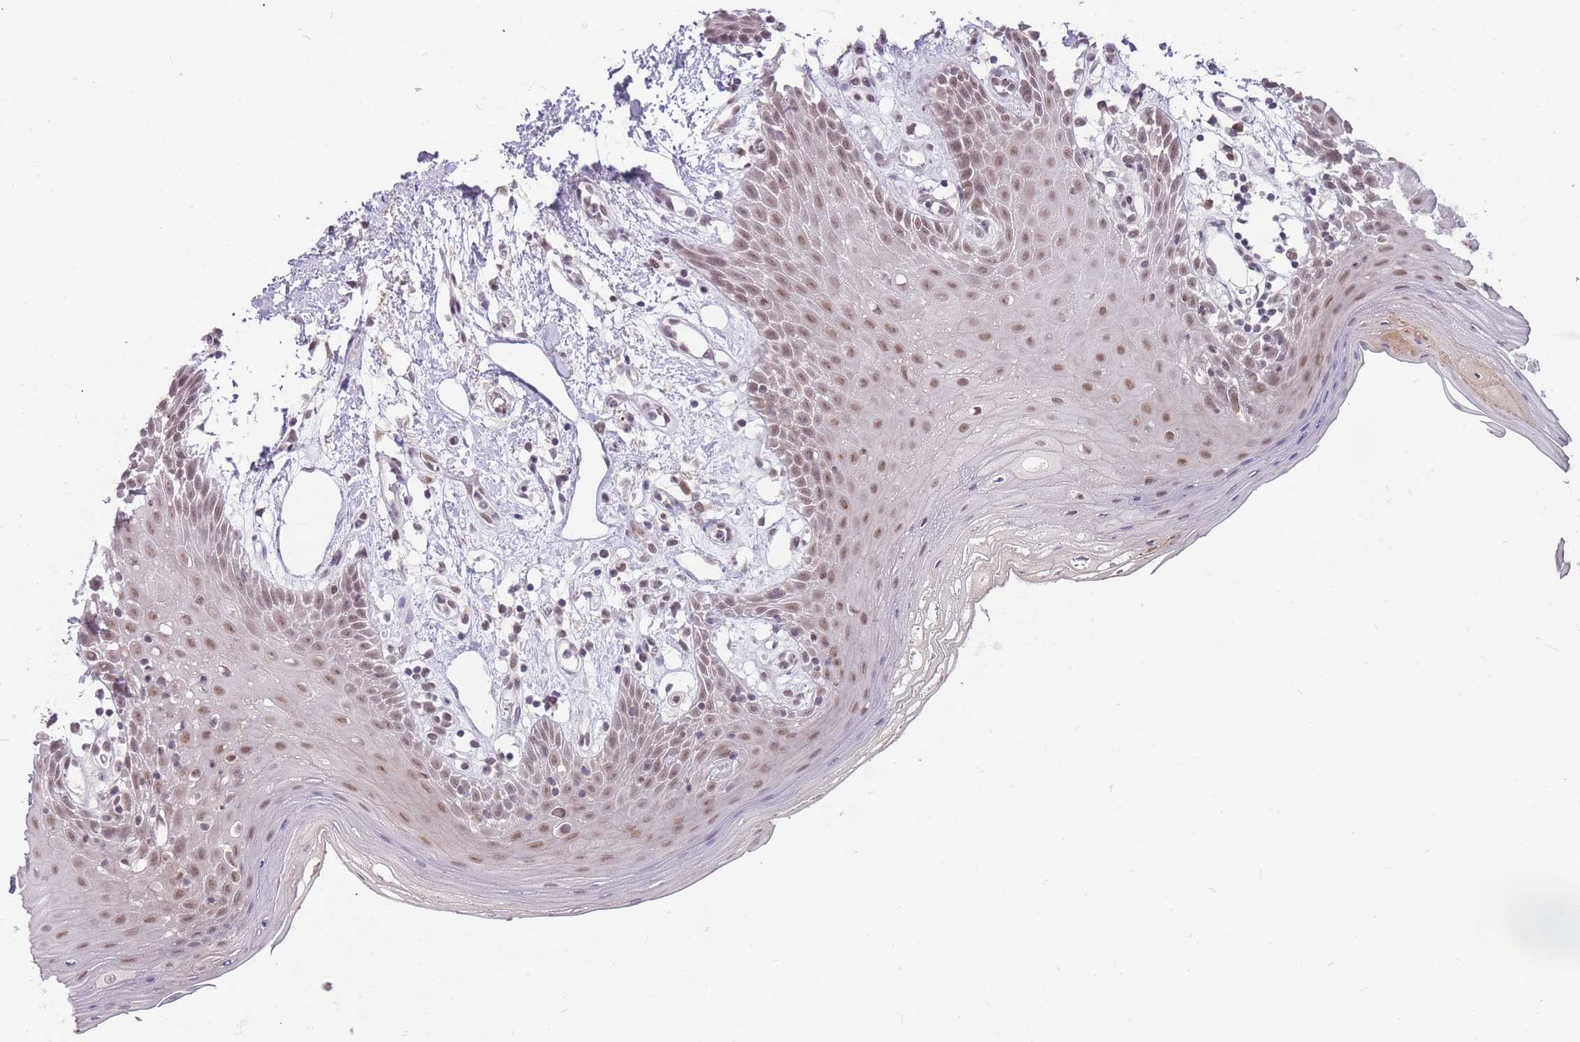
{"staining": {"intensity": "moderate", "quantity": ">75%", "location": "nuclear"}, "tissue": "oral mucosa", "cell_type": "Squamous epithelial cells", "image_type": "normal", "snomed": [{"axis": "morphology", "description": "Normal tissue, NOS"}, {"axis": "topography", "description": "Oral tissue"}, {"axis": "topography", "description": "Tounge, NOS"}], "caption": "A brown stain labels moderate nuclear staining of a protein in squamous epithelial cells of benign human oral mucosa. (brown staining indicates protein expression, while blue staining denotes nuclei).", "gene": "HNRNPUL1", "patient": {"sex": "female", "age": 59}}